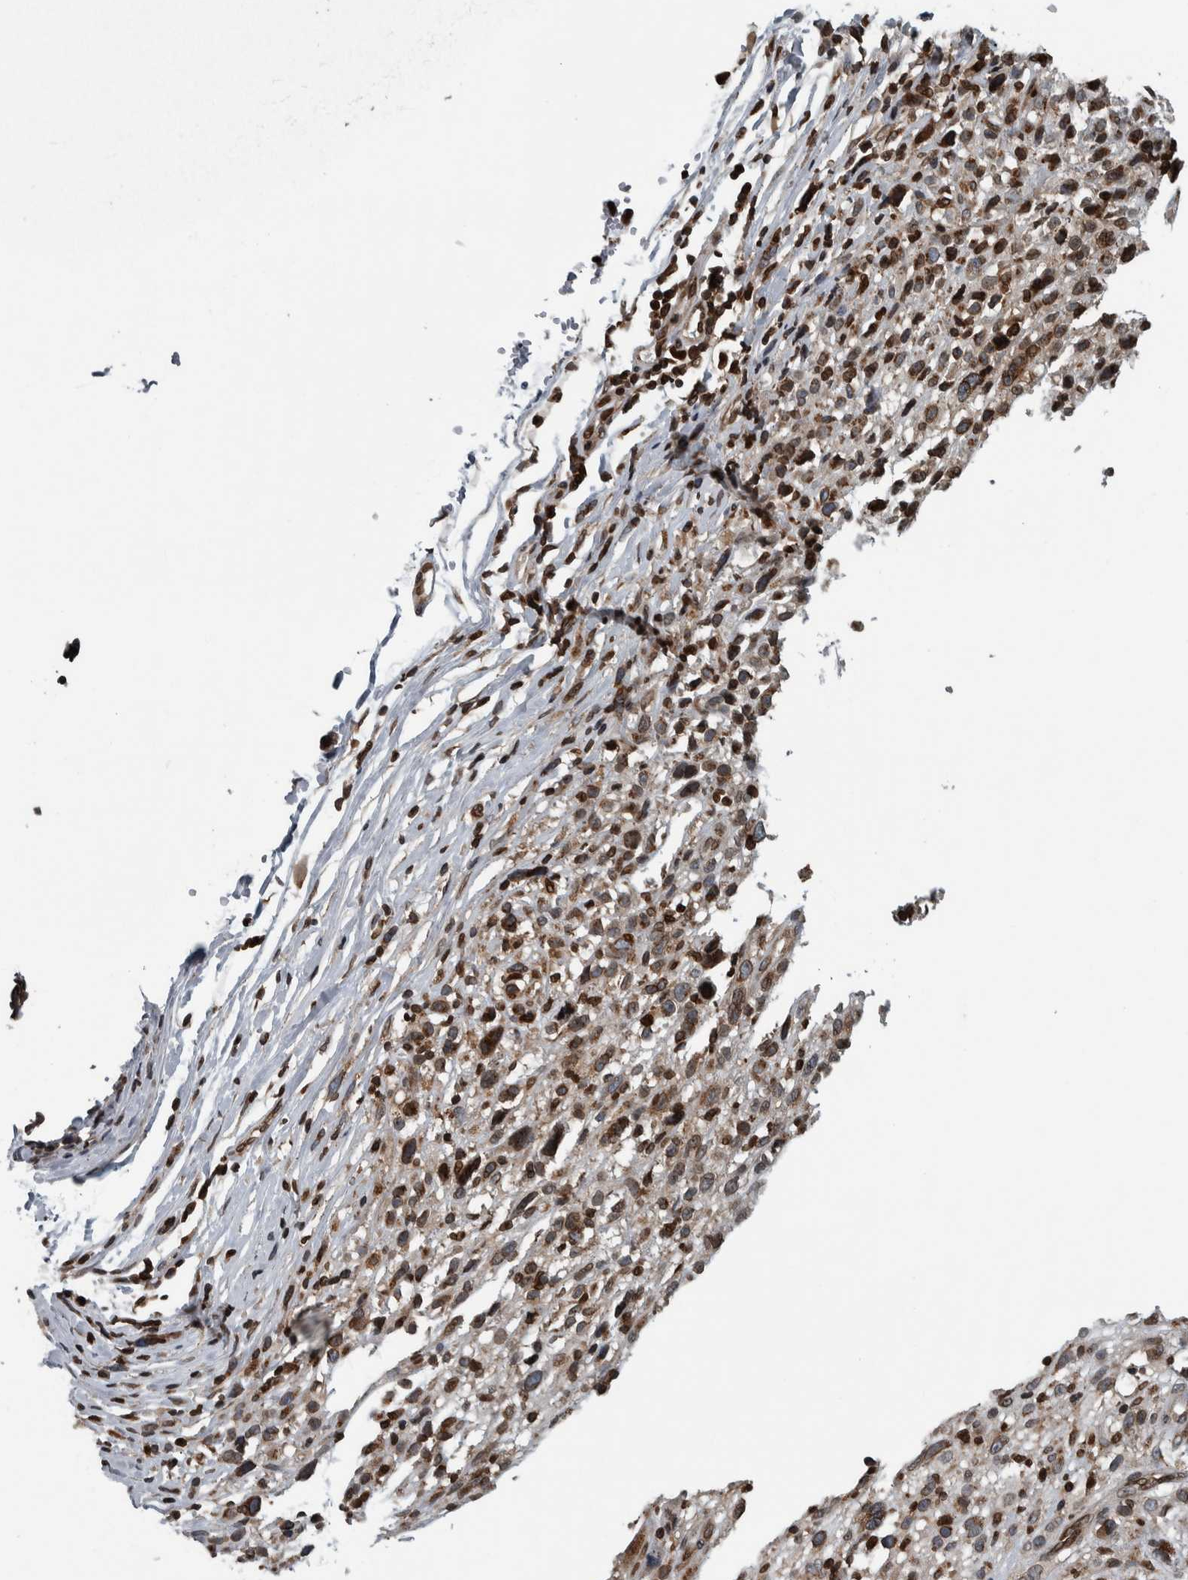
{"staining": {"intensity": "weak", "quantity": "25%-75%", "location": "cytoplasmic/membranous,nuclear"}, "tissue": "melanoma", "cell_type": "Tumor cells", "image_type": "cancer", "snomed": [{"axis": "morphology", "description": "Malignant melanoma, NOS"}, {"axis": "topography", "description": "Skin"}], "caption": "DAB (3,3'-diaminobenzidine) immunohistochemical staining of human melanoma exhibits weak cytoplasmic/membranous and nuclear protein expression in approximately 25%-75% of tumor cells.", "gene": "FAM135B", "patient": {"sex": "female", "age": 55}}